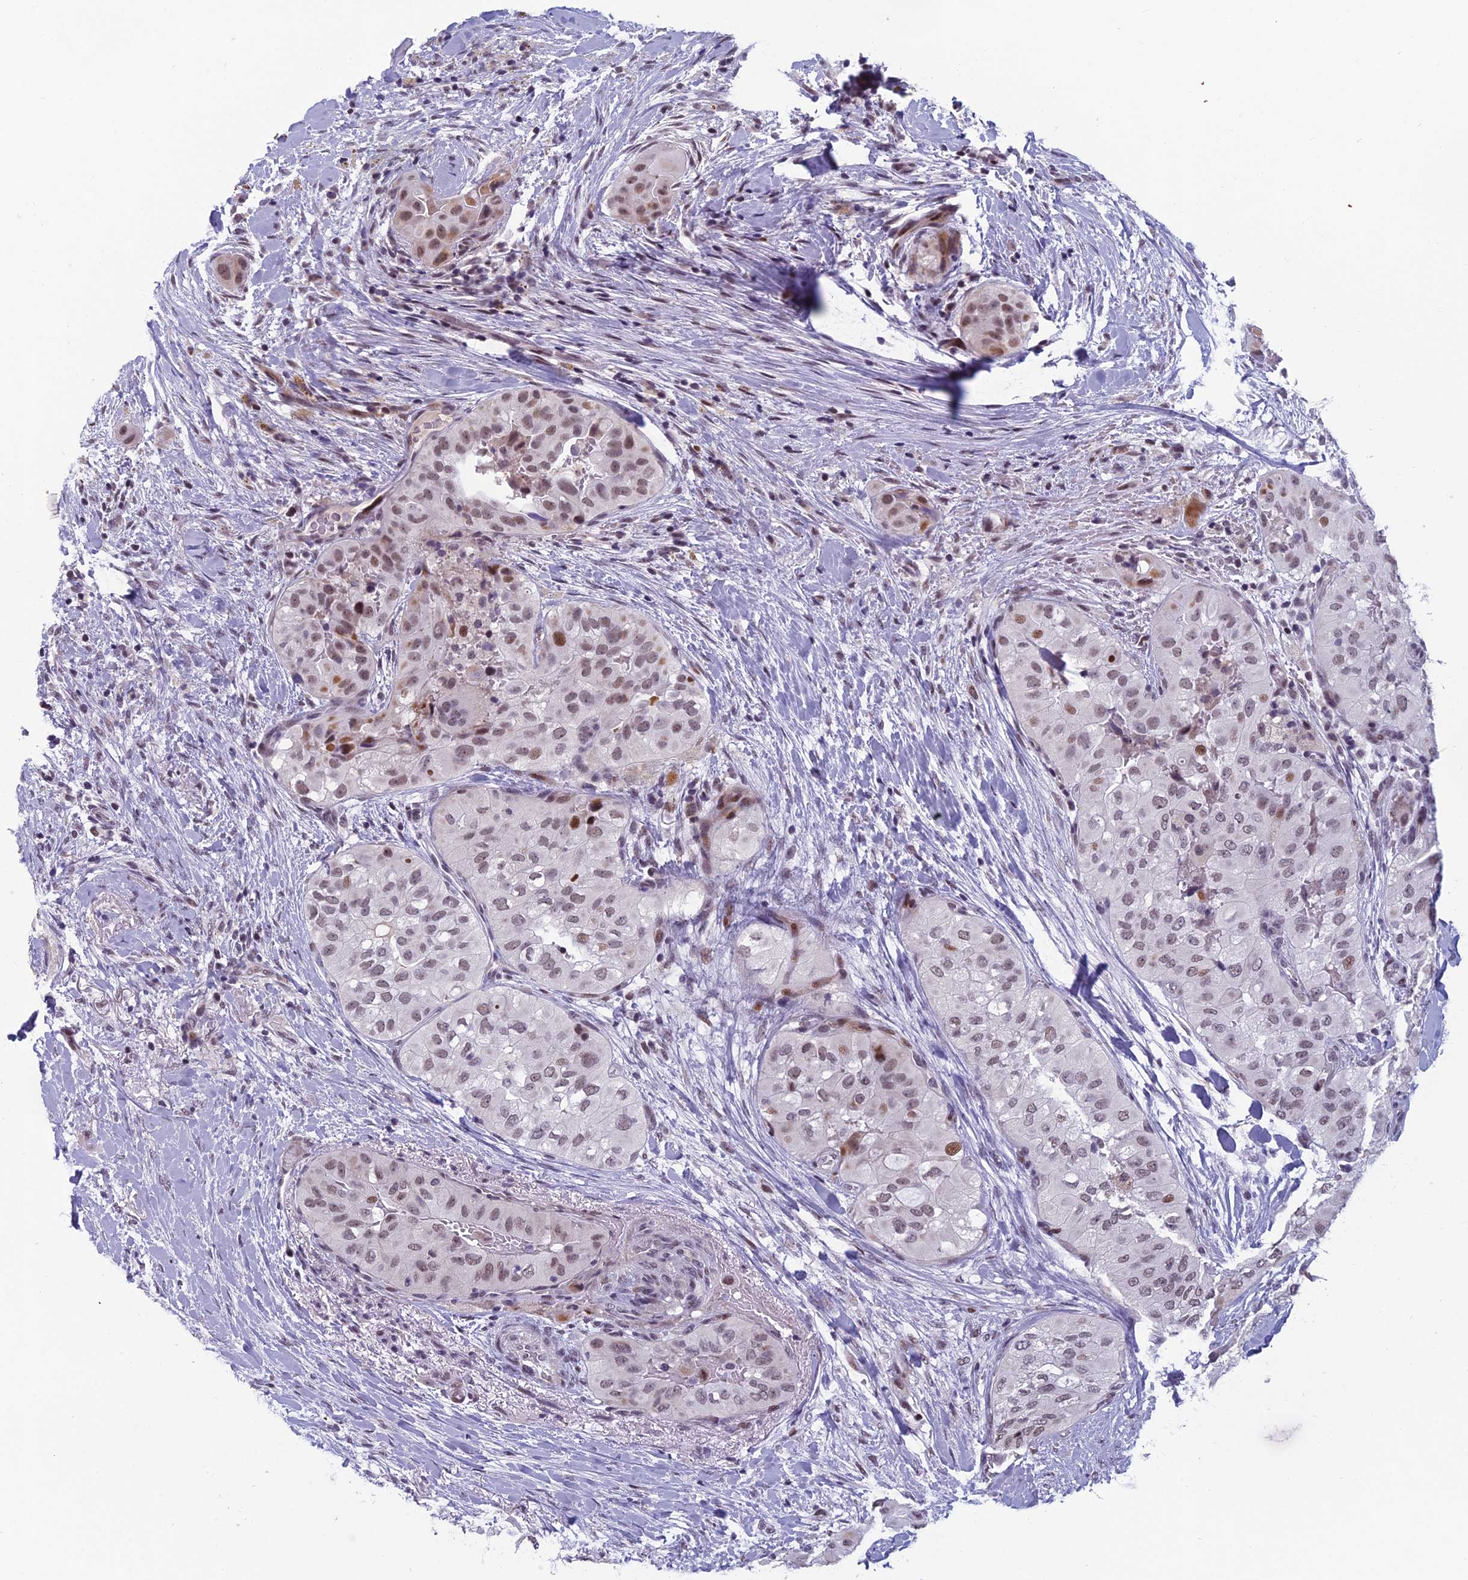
{"staining": {"intensity": "moderate", "quantity": "25%-75%", "location": "nuclear"}, "tissue": "head and neck cancer", "cell_type": "Tumor cells", "image_type": "cancer", "snomed": [{"axis": "morphology", "description": "Adenocarcinoma, NOS"}, {"axis": "topography", "description": "Head-Neck"}], "caption": "Head and neck adenocarcinoma stained for a protein (brown) displays moderate nuclear positive expression in approximately 25%-75% of tumor cells.", "gene": "RGS17", "patient": {"sex": "male", "age": 66}}